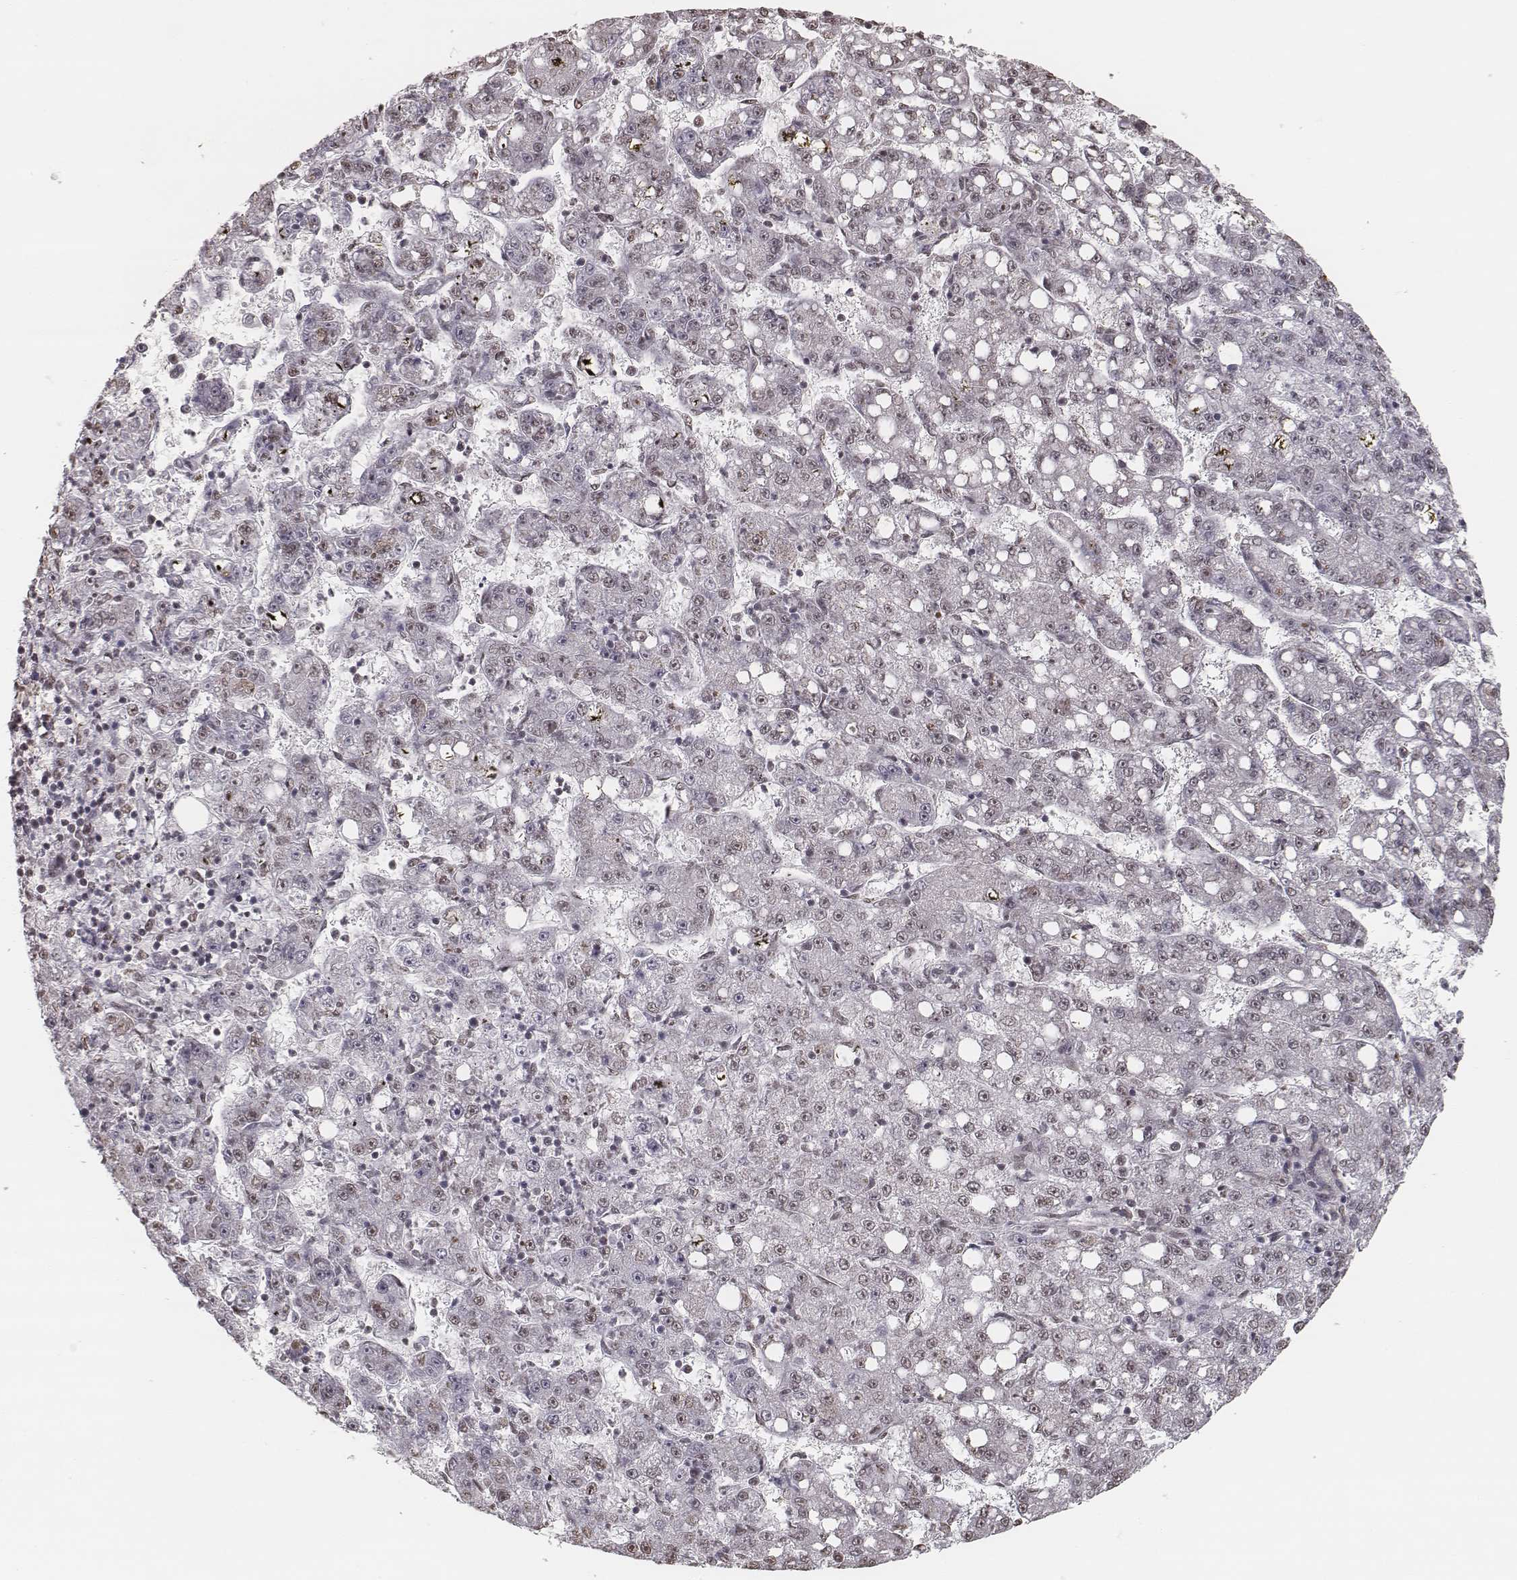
{"staining": {"intensity": "negative", "quantity": "none", "location": "none"}, "tissue": "liver cancer", "cell_type": "Tumor cells", "image_type": "cancer", "snomed": [{"axis": "morphology", "description": "Carcinoma, Hepatocellular, NOS"}, {"axis": "topography", "description": "Liver"}], "caption": "Liver hepatocellular carcinoma was stained to show a protein in brown. There is no significant staining in tumor cells.", "gene": "HMGA2", "patient": {"sex": "female", "age": 65}}